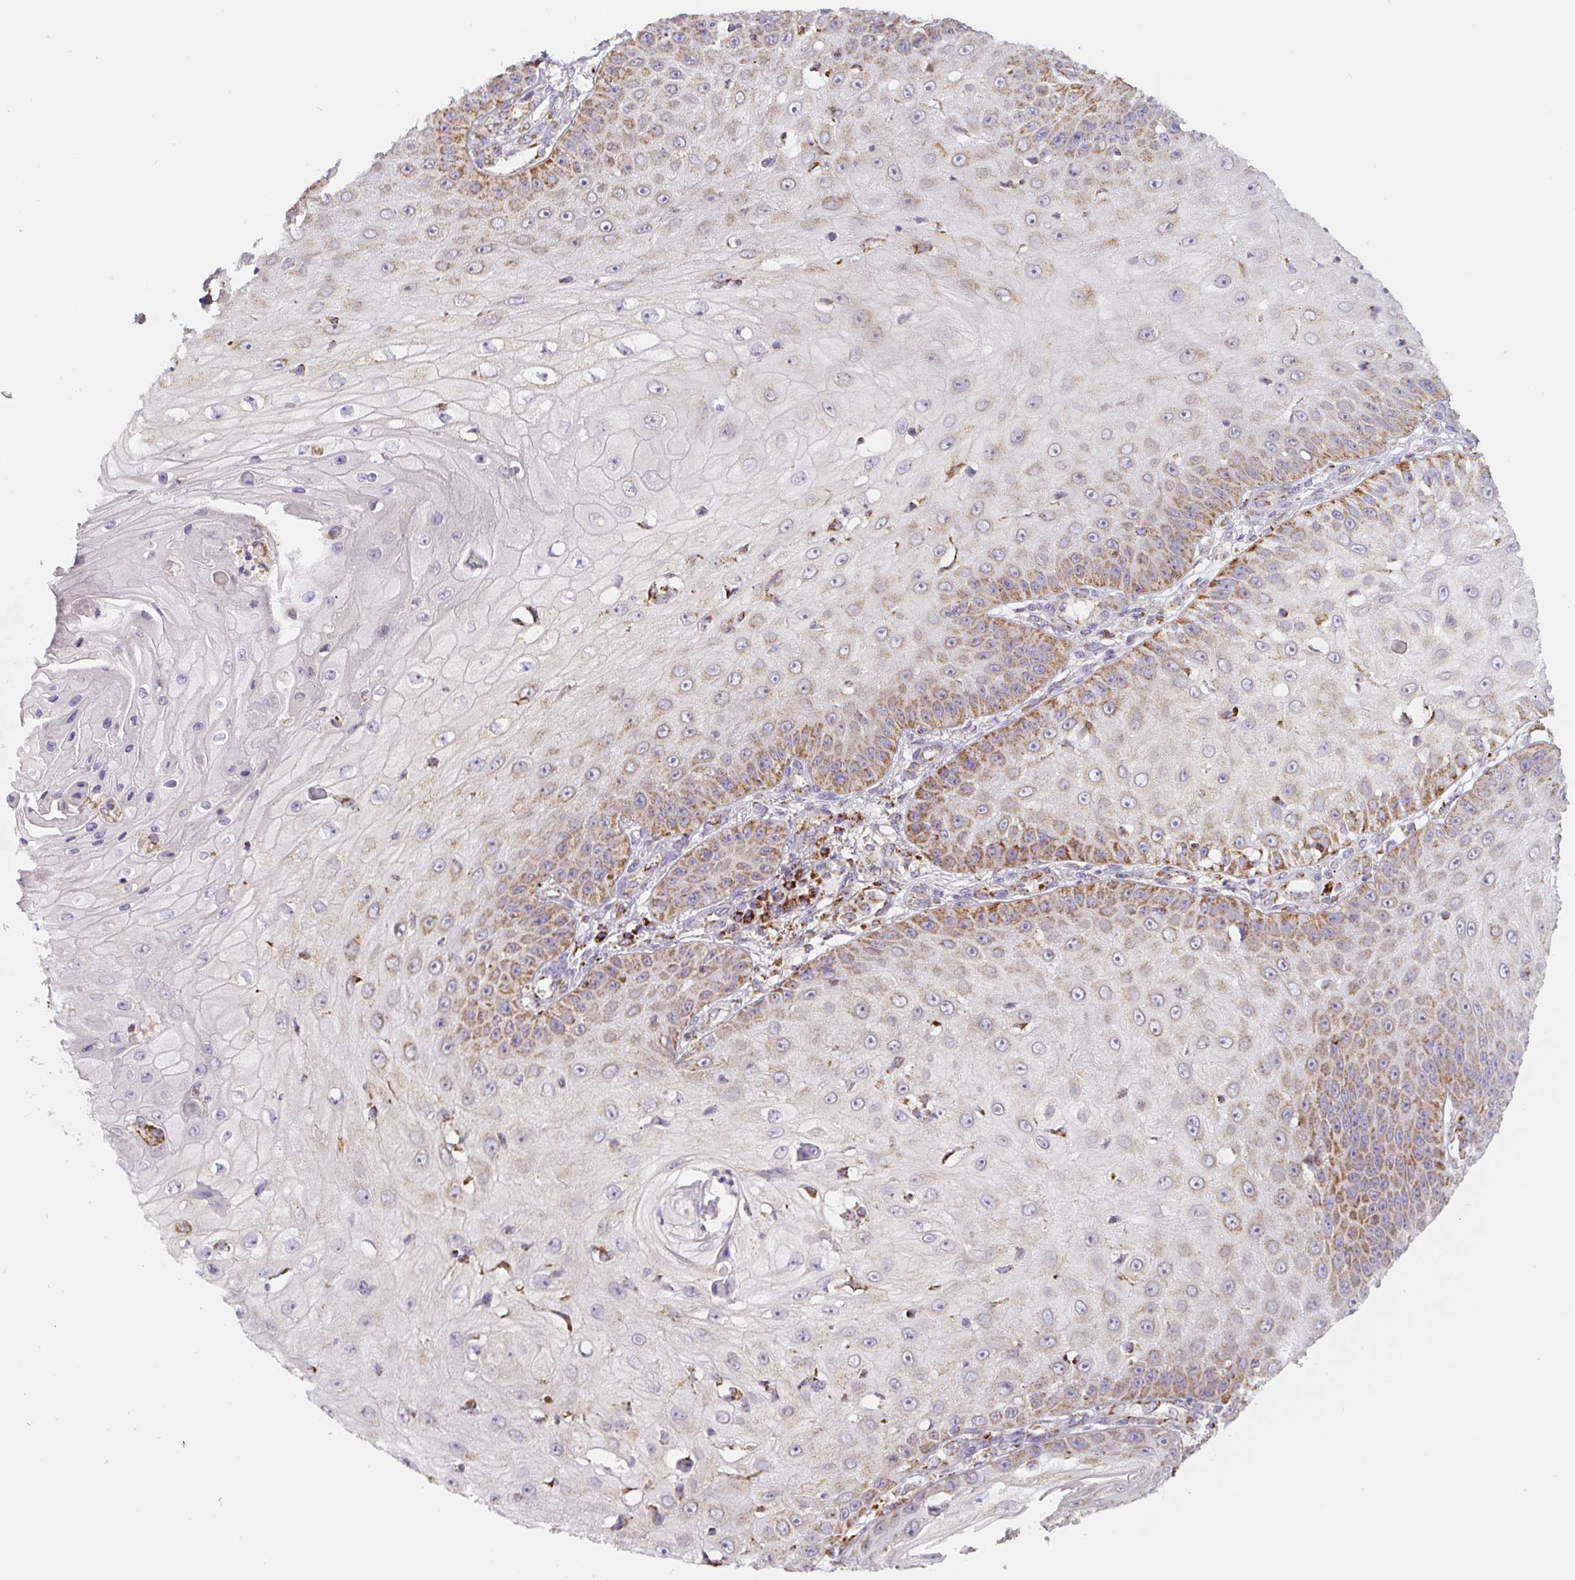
{"staining": {"intensity": "moderate", "quantity": "25%-75%", "location": "cytoplasmic/membranous"}, "tissue": "skin cancer", "cell_type": "Tumor cells", "image_type": "cancer", "snomed": [{"axis": "morphology", "description": "Squamous cell carcinoma, NOS"}, {"axis": "topography", "description": "Skin"}], "caption": "Immunohistochemistry (IHC) of skin cancer (squamous cell carcinoma) exhibits medium levels of moderate cytoplasmic/membranous positivity in about 25%-75% of tumor cells. (DAB = brown stain, brightfield microscopy at high magnification).", "gene": "MT-CO2", "patient": {"sex": "male", "age": 70}}